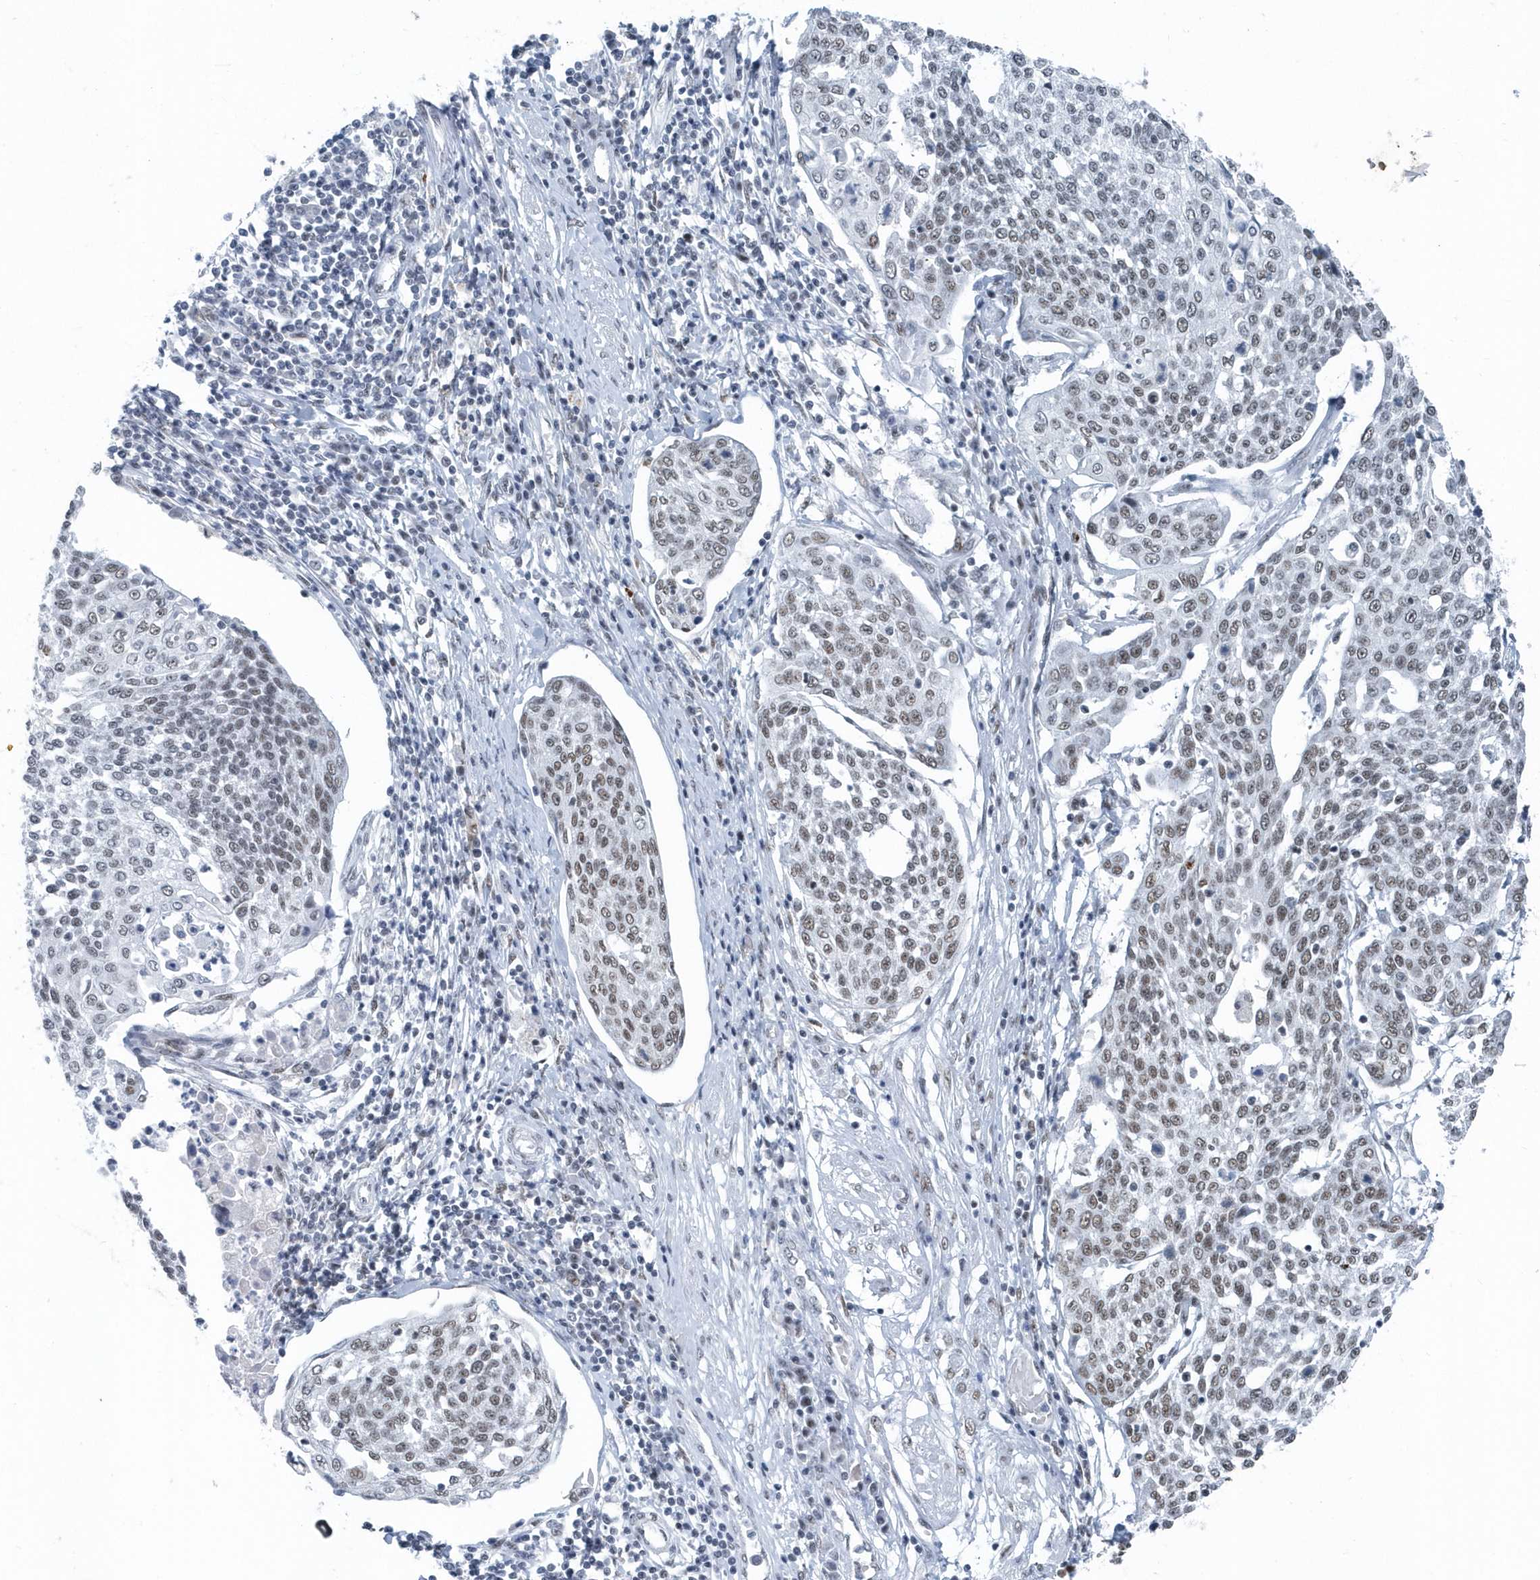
{"staining": {"intensity": "moderate", "quantity": ">75%", "location": "nuclear"}, "tissue": "cervical cancer", "cell_type": "Tumor cells", "image_type": "cancer", "snomed": [{"axis": "morphology", "description": "Squamous cell carcinoma, NOS"}, {"axis": "topography", "description": "Cervix"}], "caption": "An immunohistochemistry (IHC) image of neoplastic tissue is shown. Protein staining in brown shows moderate nuclear positivity in cervical cancer (squamous cell carcinoma) within tumor cells.", "gene": "FIP1L1", "patient": {"sex": "female", "age": 34}}